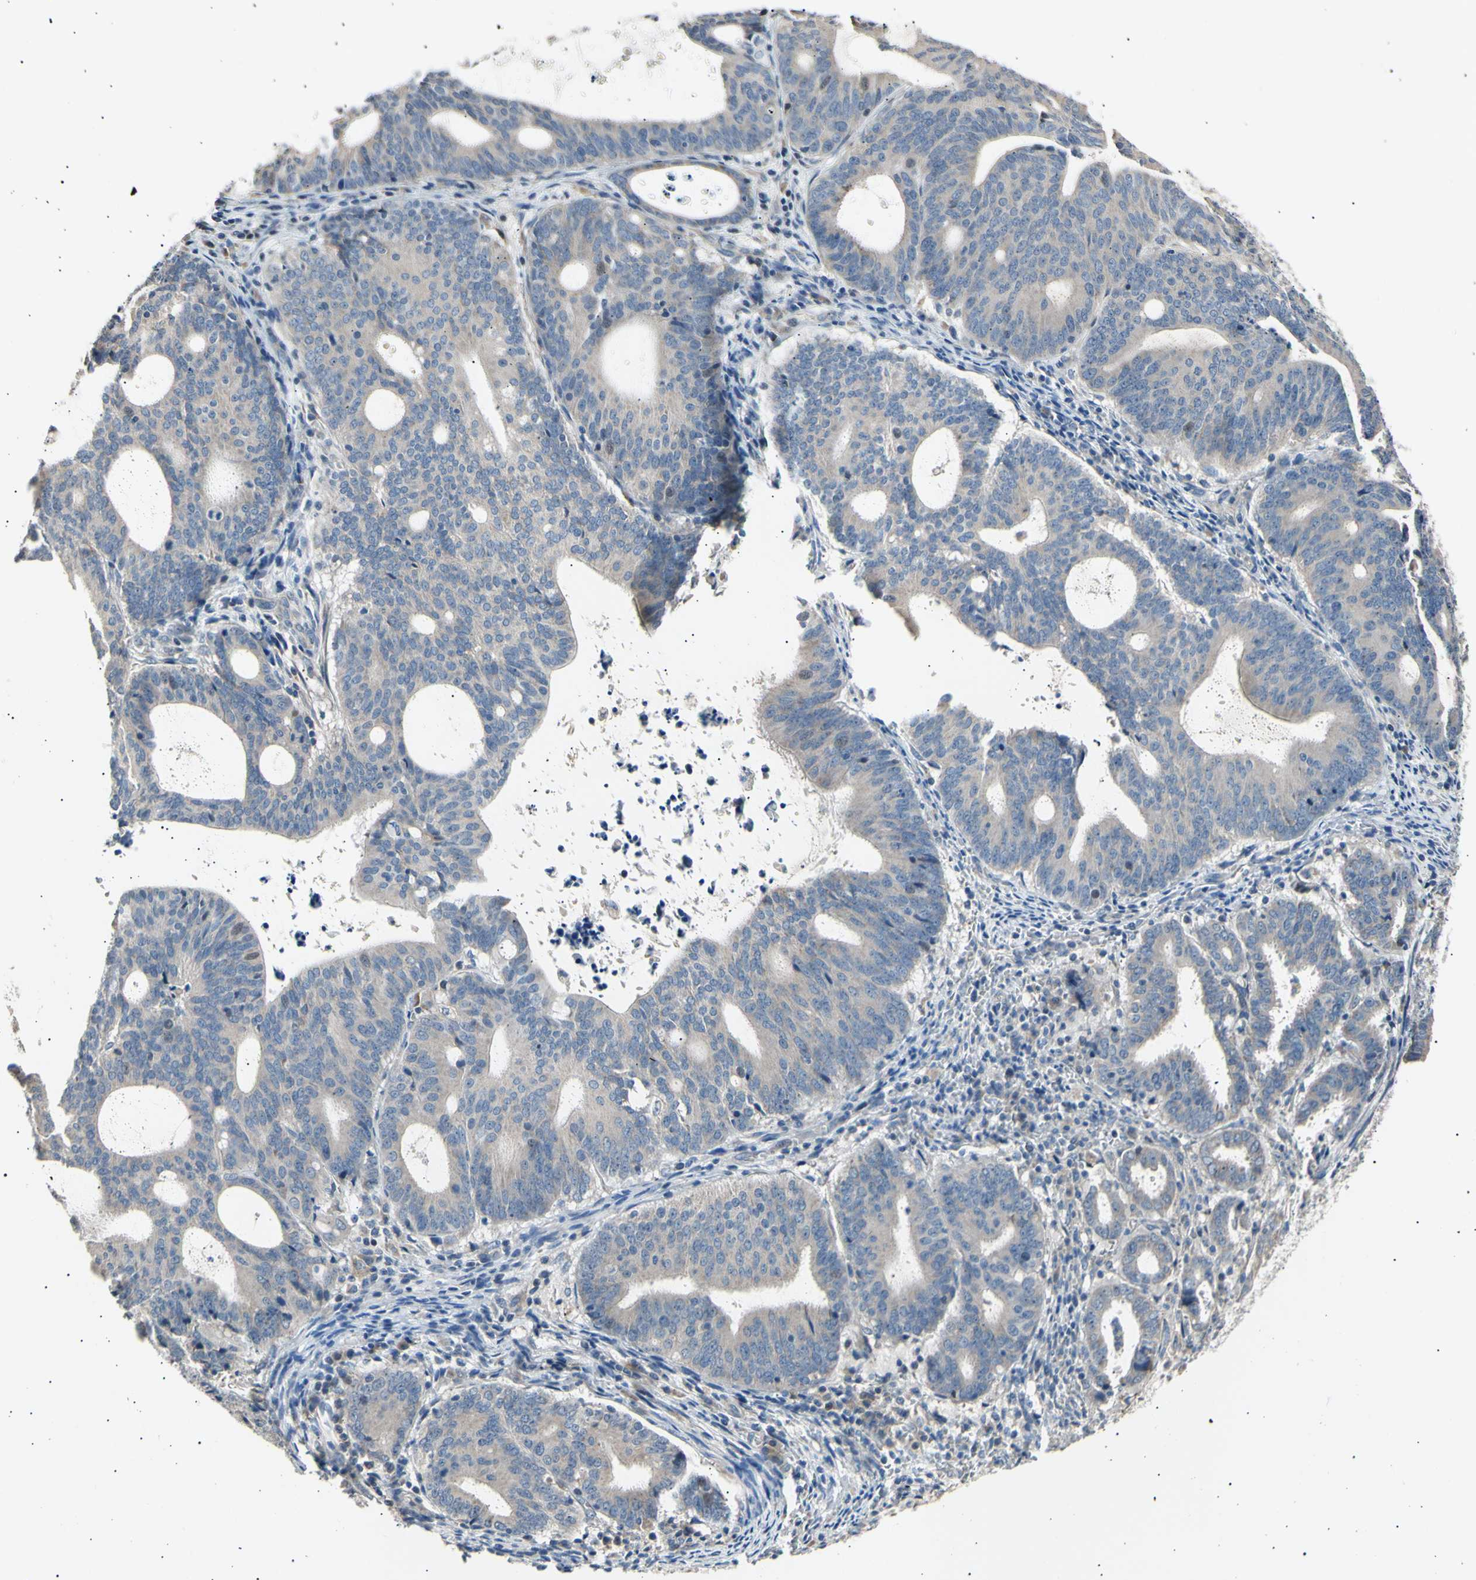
{"staining": {"intensity": "moderate", "quantity": ">75%", "location": "cytoplasmic/membranous"}, "tissue": "endometrial cancer", "cell_type": "Tumor cells", "image_type": "cancer", "snomed": [{"axis": "morphology", "description": "Adenocarcinoma, NOS"}, {"axis": "topography", "description": "Uterus"}], "caption": "Immunohistochemistry photomicrograph of human endometrial cancer stained for a protein (brown), which demonstrates medium levels of moderate cytoplasmic/membranous staining in approximately >75% of tumor cells.", "gene": "ITGA6", "patient": {"sex": "female", "age": 83}}